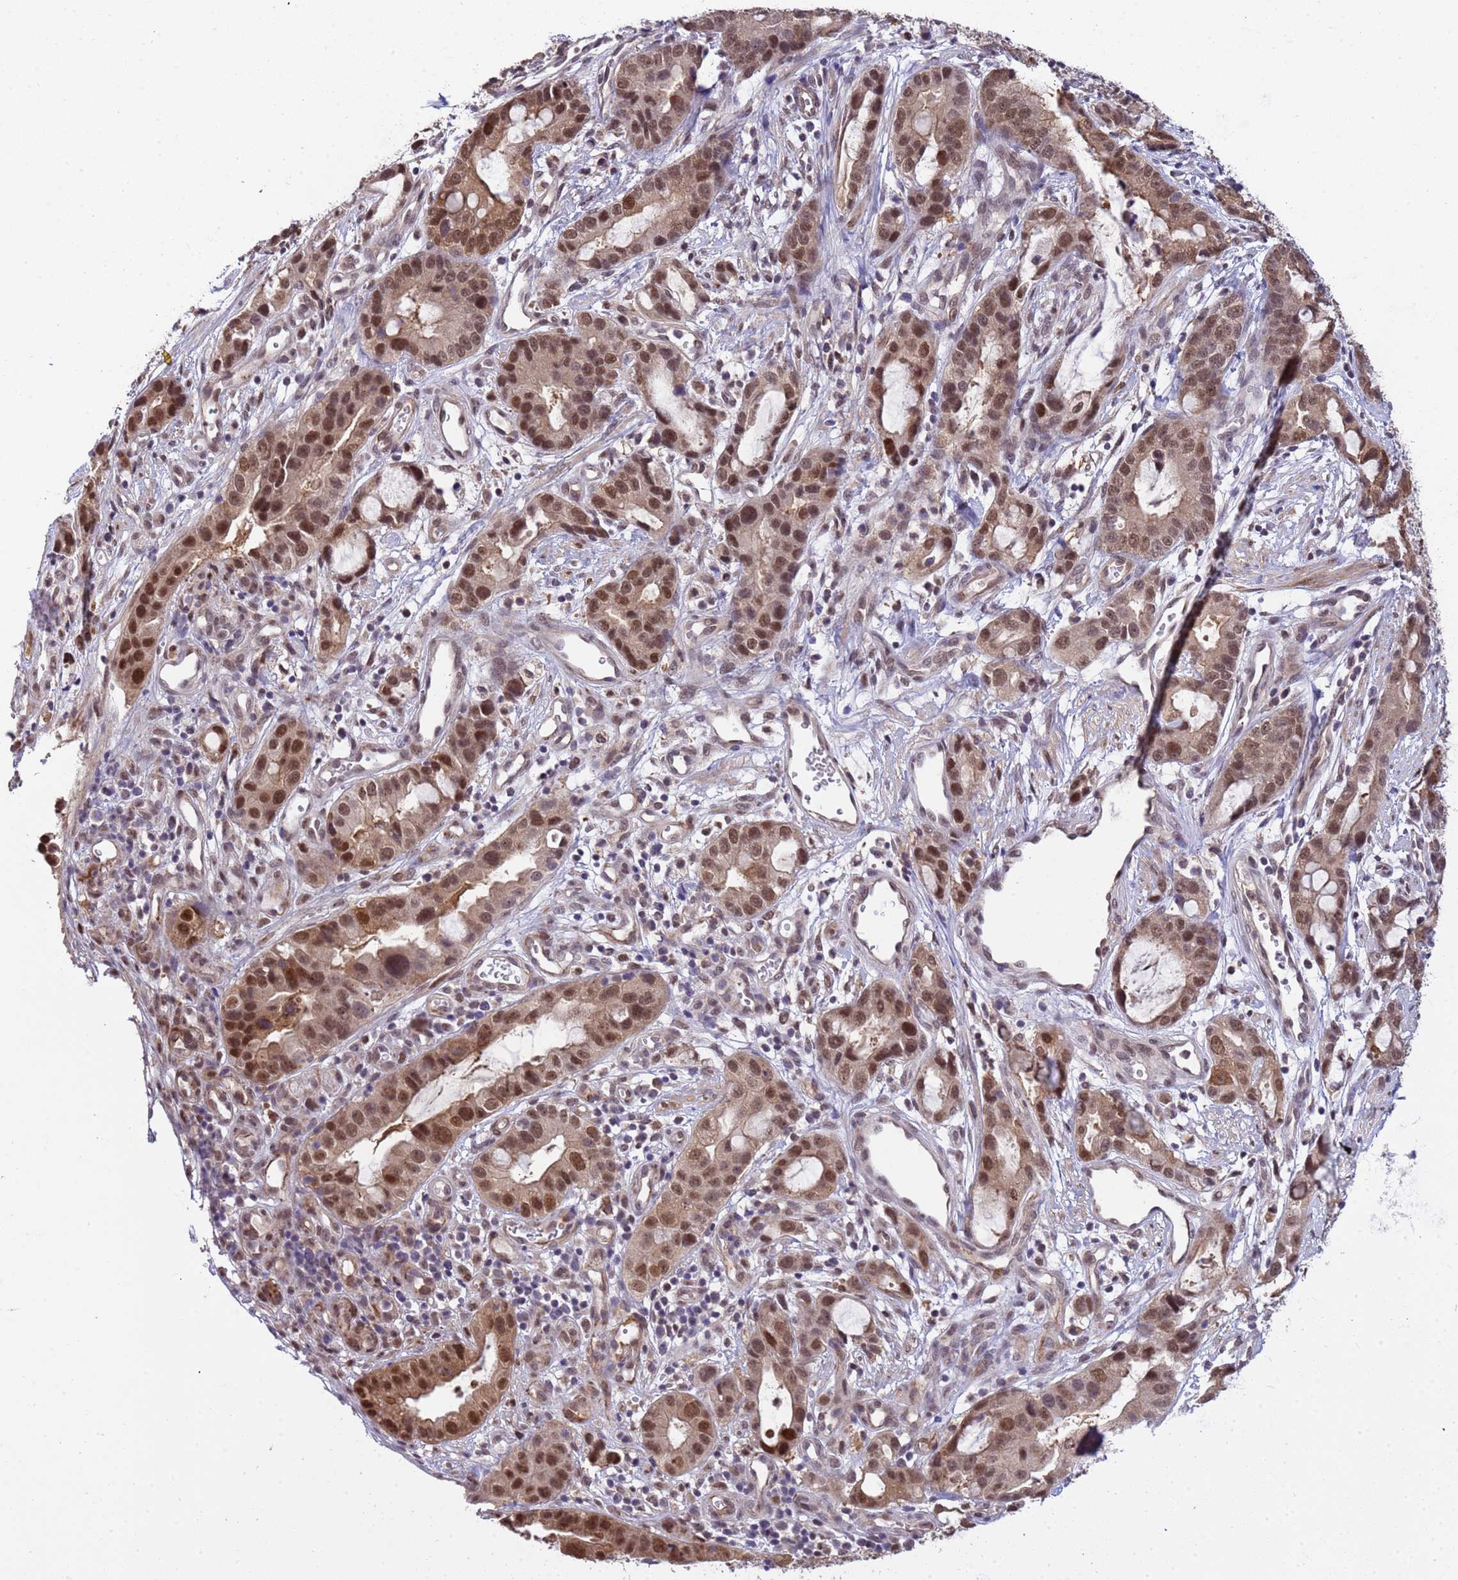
{"staining": {"intensity": "moderate", "quantity": ">75%", "location": "nuclear"}, "tissue": "stomach cancer", "cell_type": "Tumor cells", "image_type": "cancer", "snomed": [{"axis": "morphology", "description": "Adenocarcinoma, NOS"}, {"axis": "topography", "description": "Stomach"}], "caption": "A medium amount of moderate nuclear expression is present in approximately >75% of tumor cells in stomach cancer (adenocarcinoma) tissue.", "gene": "ZBTB5", "patient": {"sex": "male", "age": 55}}